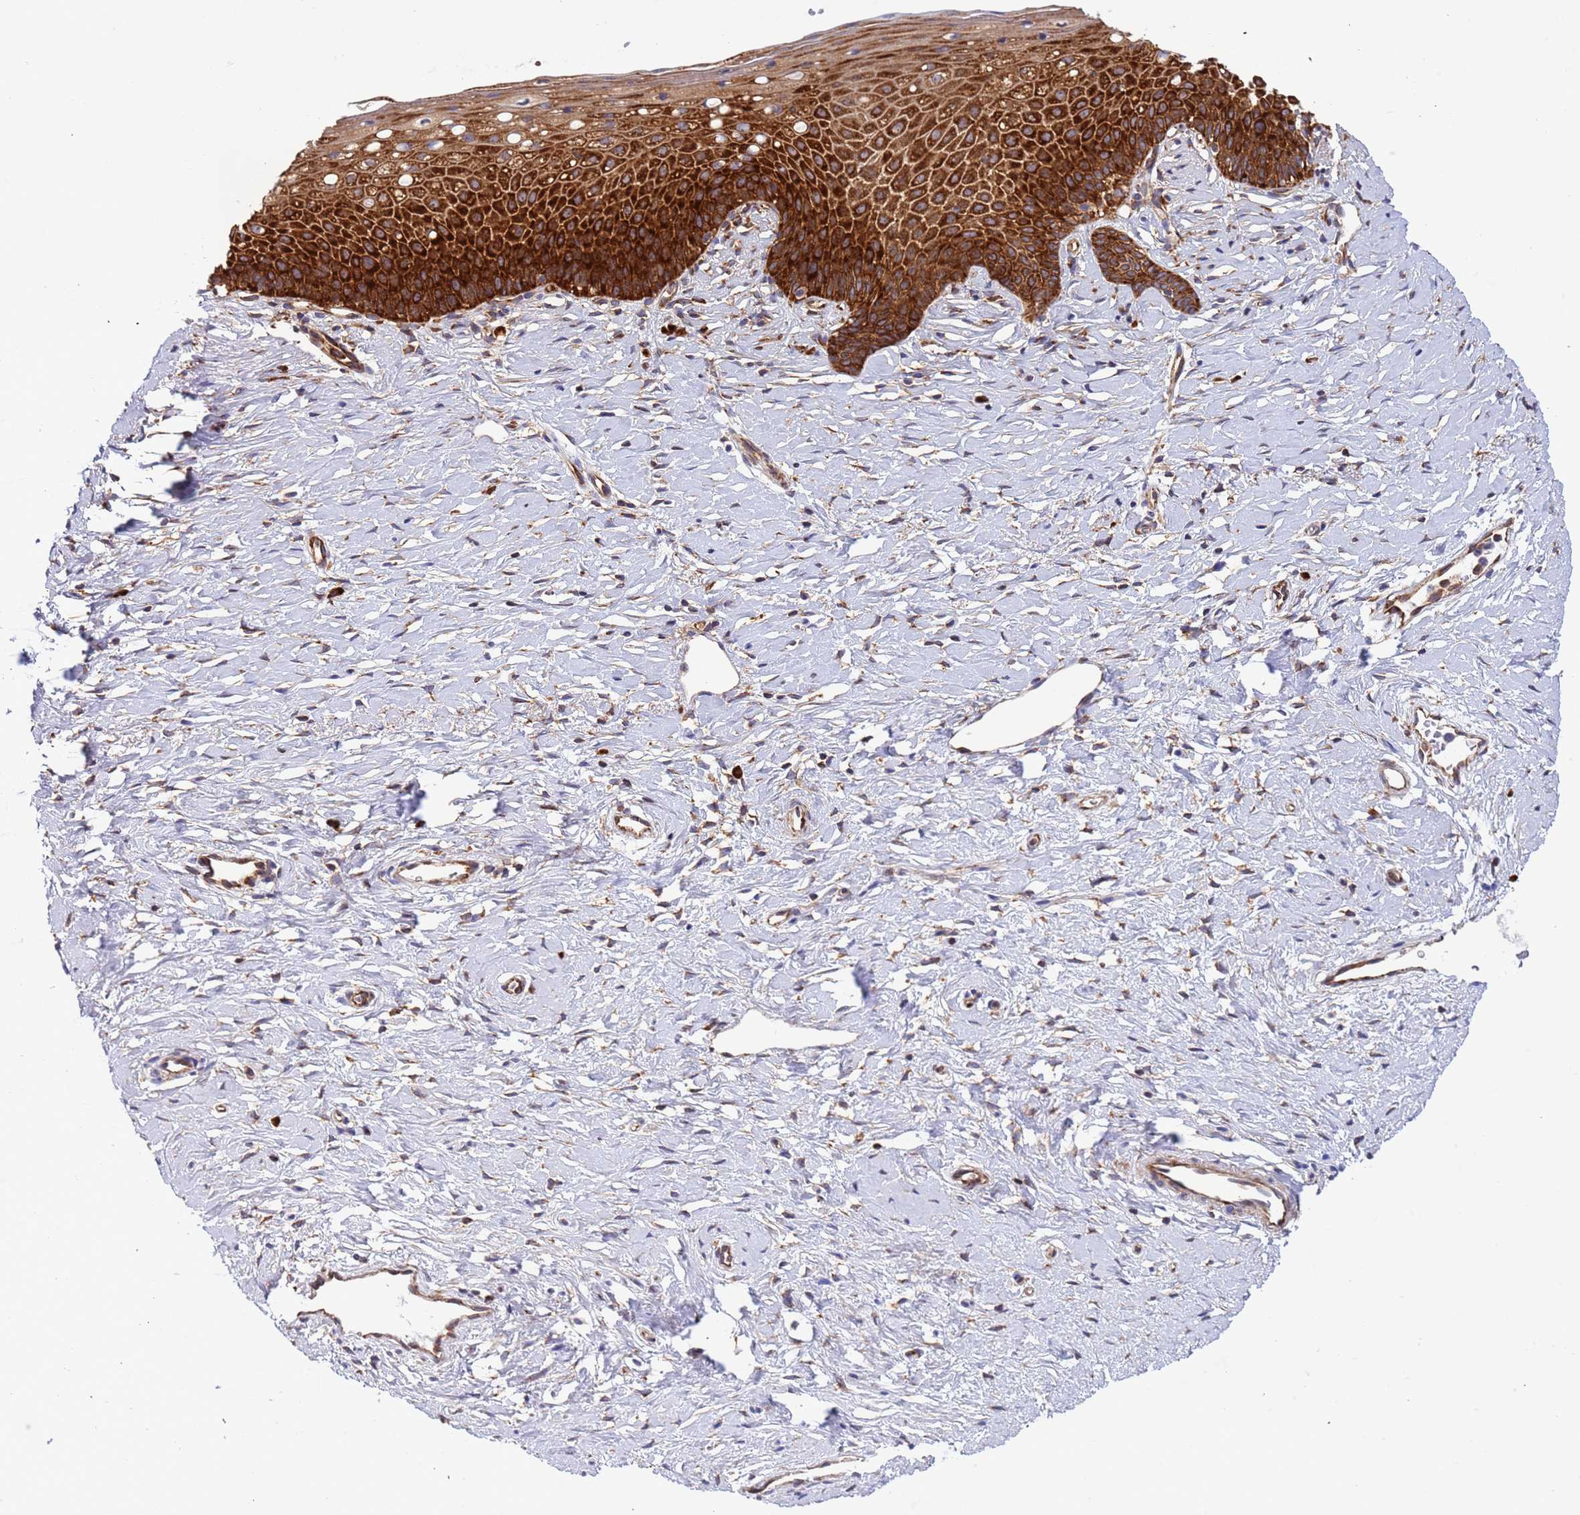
{"staining": {"intensity": "strong", "quantity": ">75%", "location": "cytoplasmic/membranous"}, "tissue": "cervix", "cell_type": "Glandular cells", "image_type": "normal", "snomed": [{"axis": "morphology", "description": "Normal tissue, NOS"}, {"axis": "topography", "description": "Cervix"}], "caption": "Immunohistochemistry (IHC) staining of benign cervix, which exhibits high levels of strong cytoplasmic/membranous staining in approximately >75% of glandular cells indicating strong cytoplasmic/membranous protein positivity. The staining was performed using DAB (3,3'-diaminobenzidine) (brown) for protein detection and nuclei were counterstained in hematoxylin (blue).", "gene": "RPL36", "patient": {"sex": "female", "age": 36}}